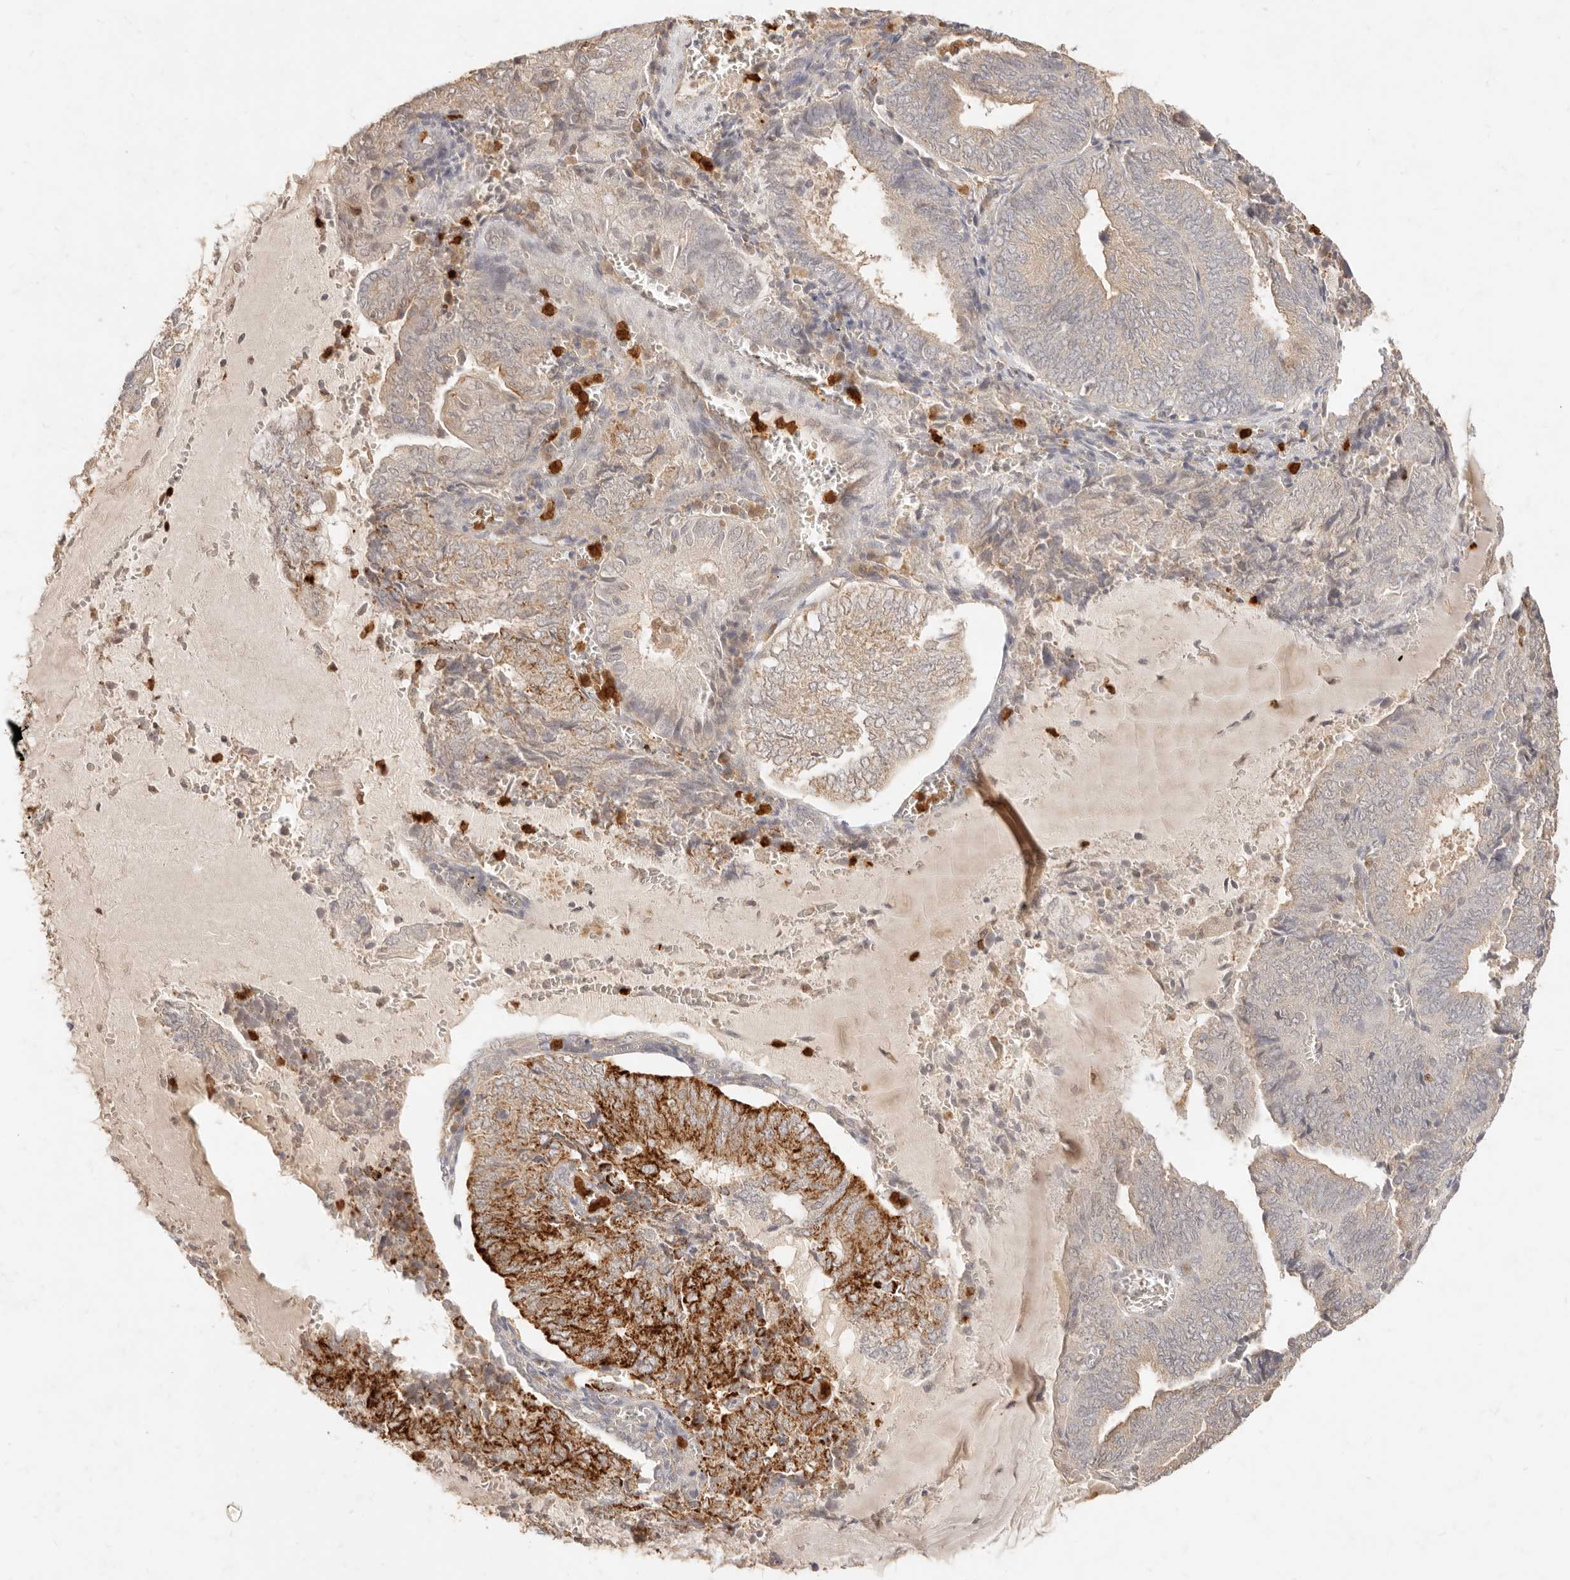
{"staining": {"intensity": "strong", "quantity": "<25%", "location": "cytoplasmic/membranous"}, "tissue": "endometrial cancer", "cell_type": "Tumor cells", "image_type": "cancer", "snomed": [{"axis": "morphology", "description": "Adenocarcinoma, NOS"}, {"axis": "topography", "description": "Endometrium"}], "caption": "Immunohistochemical staining of human adenocarcinoma (endometrial) reveals strong cytoplasmic/membranous protein positivity in approximately <25% of tumor cells.", "gene": "TMTC2", "patient": {"sex": "female", "age": 81}}